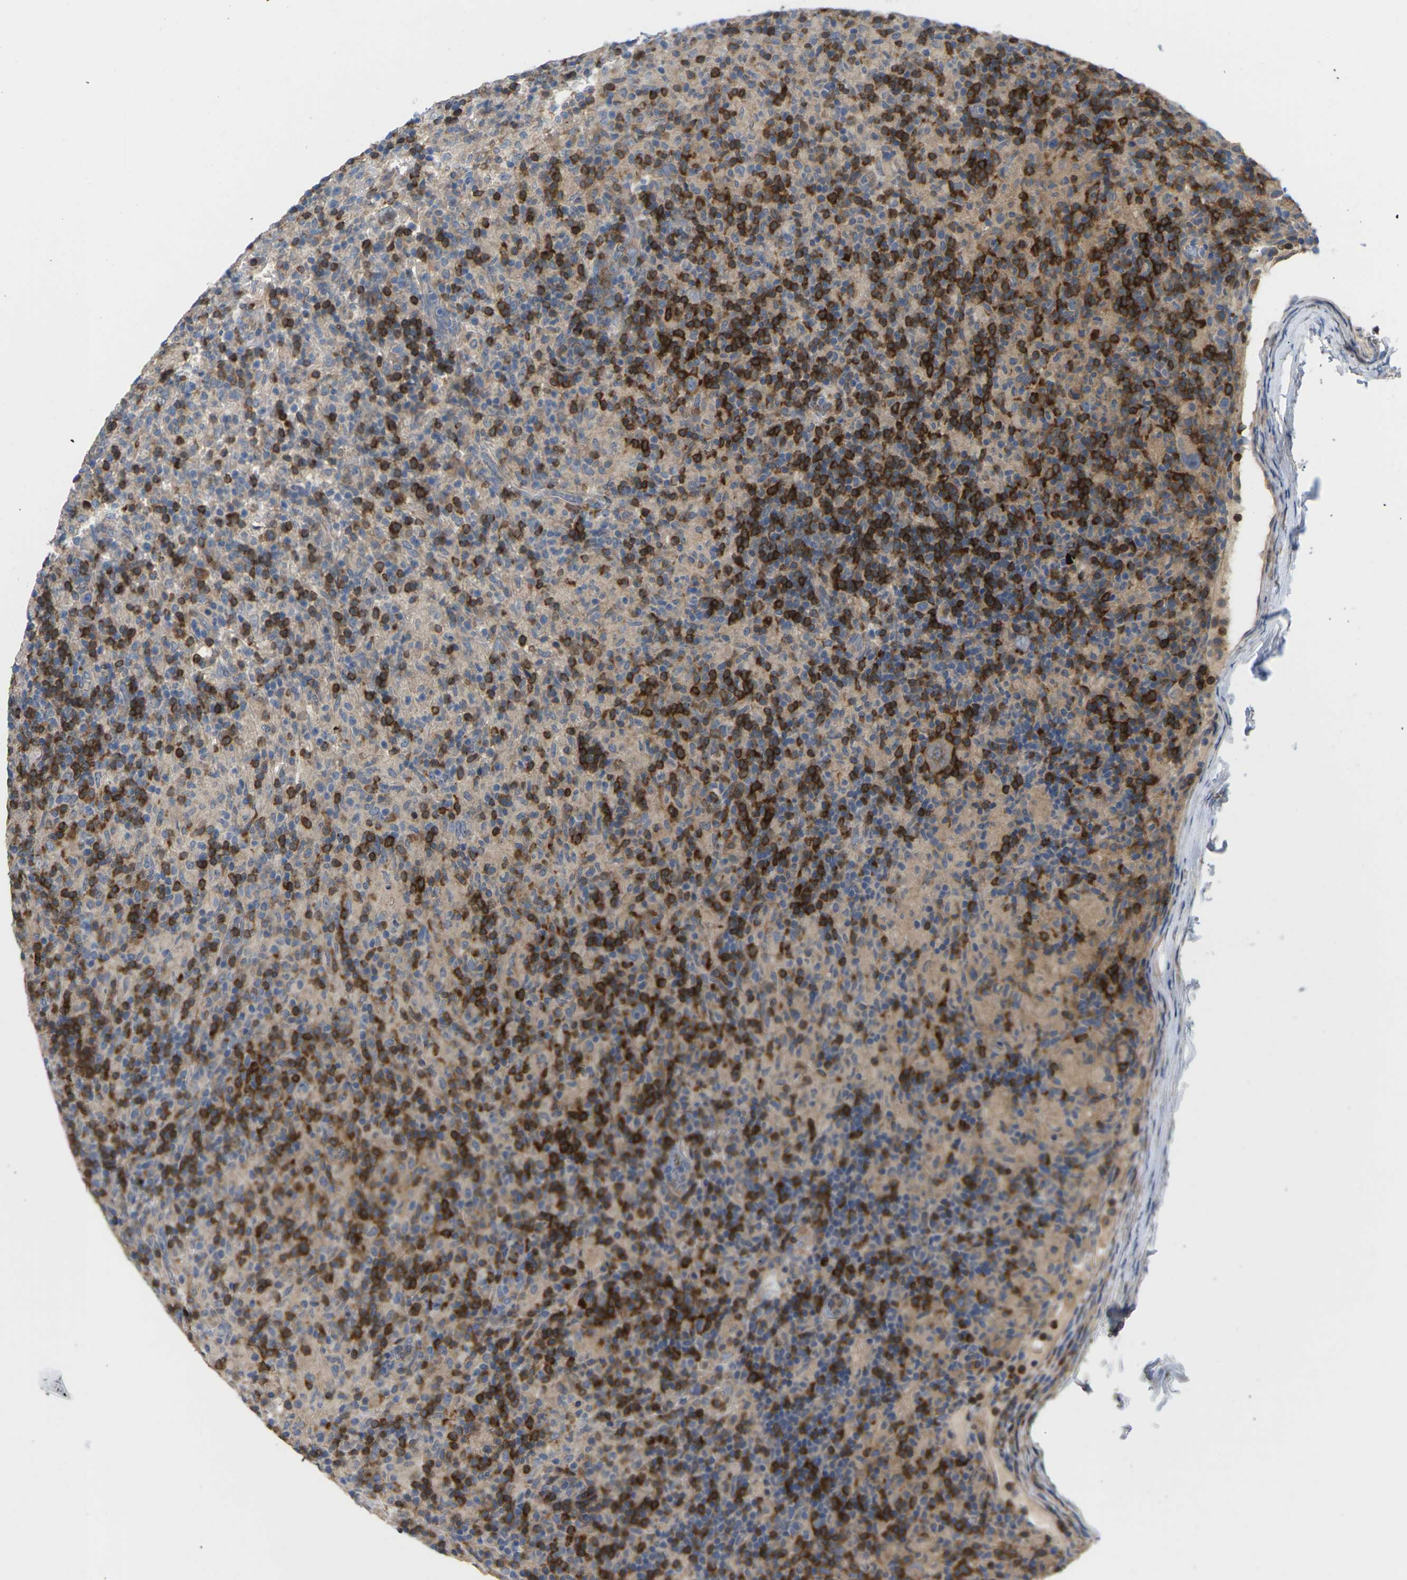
{"staining": {"intensity": "weak", "quantity": "<25%", "location": "cytoplasmic/membranous"}, "tissue": "lymphoma", "cell_type": "Tumor cells", "image_type": "cancer", "snomed": [{"axis": "morphology", "description": "Hodgkin's disease, NOS"}, {"axis": "topography", "description": "Lymph node"}], "caption": "A histopathology image of Hodgkin's disease stained for a protein exhibits no brown staining in tumor cells.", "gene": "TIAM1", "patient": {"sex": "male", "age": 70}}